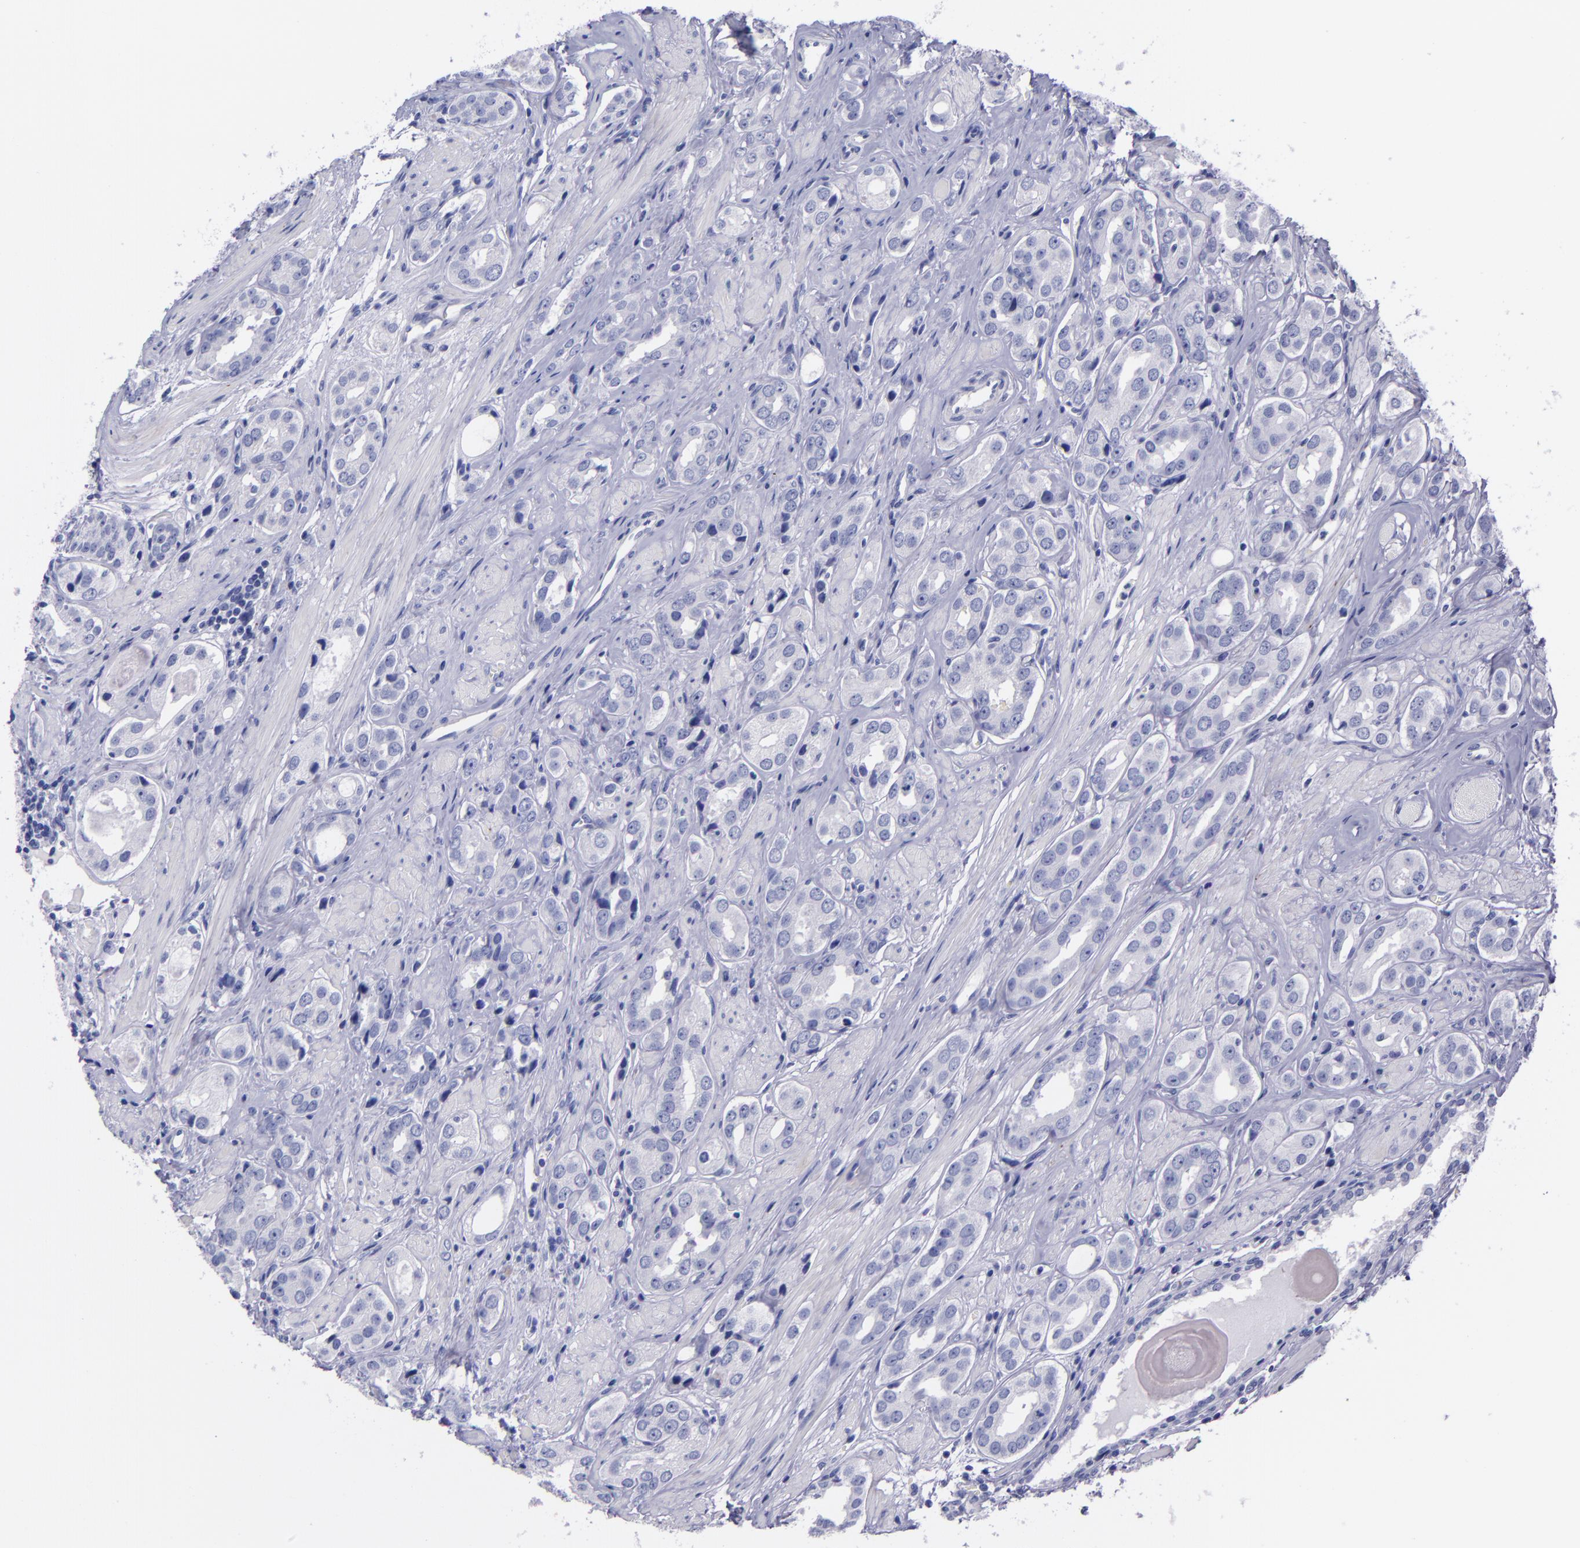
{"staining": {"intensity": "negative", "quantity": "none", "location": "none"}, "tissue": "prostate cancer", "cell_type": "Tumor cells", "image_type": "cancer", "snomed": [{"axis": "morphology", "description": "Adenocarcinoma, Medium grade"}, {"axis": "topography", "description": "Prostate"}], "caption": "IHC histopathology image of prostate cancer stained for a protein (brown), which demonstrates no positivity in tumor cells. The staining was performed using DAB to visualize the protein expression in brown, while the nuclei were stained in blue with hematoxylin (Magnification: 20x).", "gene": "SV2A", "patient": {"sex": "male", "age": 53}}